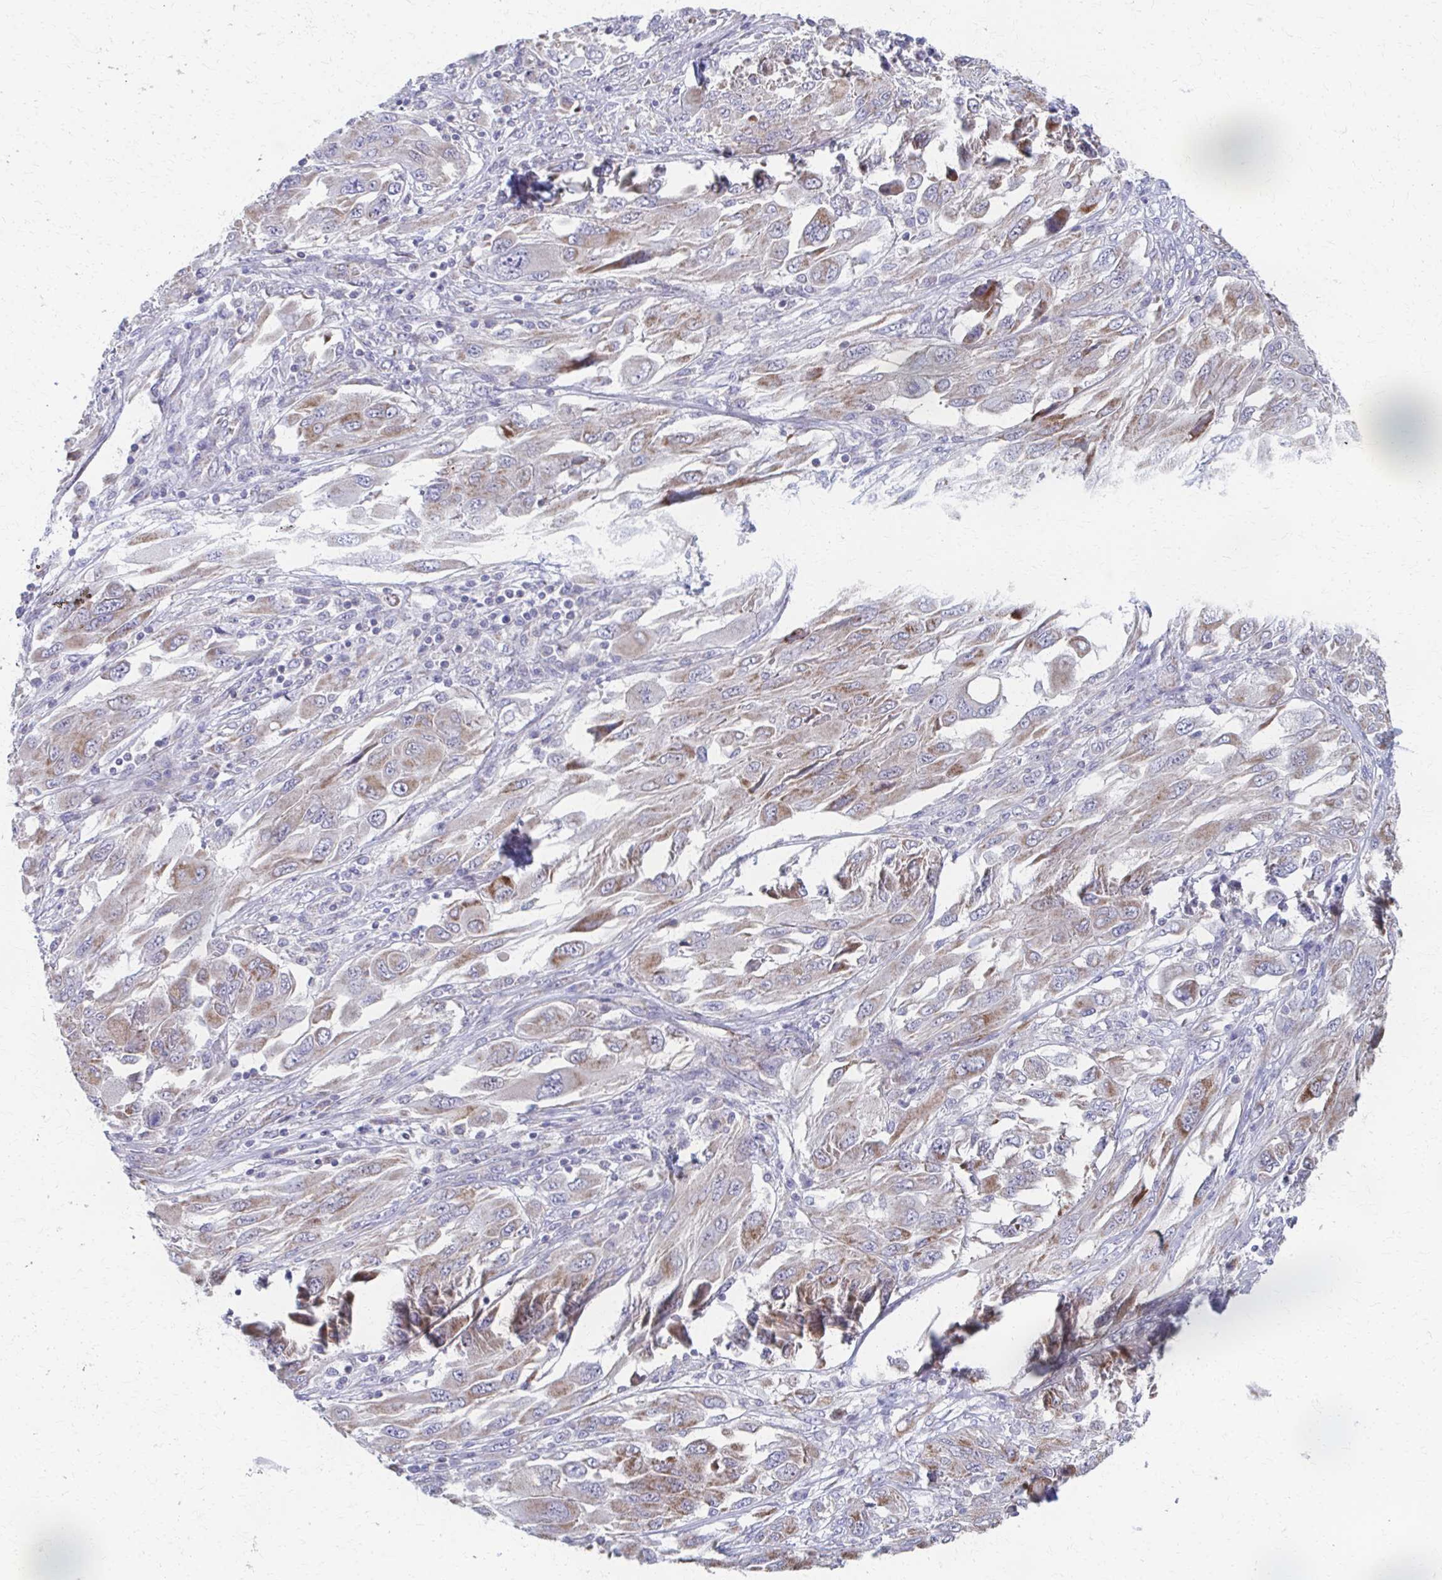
{"staining": {"intensity": "moderate", "quantity": "25%-75%", "location": "cytoplasmic/membranous"}, "tissue": "melanoma", "cell_type": "Tumor cells", "image_type": "cancer", "snomed": [{"axis": "morphology", "description": "Malignant melanoma, NOS"}, {"axis": "topography", "description": "Skin"}], "caption": "Tumor cells display moderate cytoplasmic/membranous expression in about 25%-75% of cells in malignant melanoma.", "gene": "FAHD1", "patient": {"sex": "female", "age": 91}}